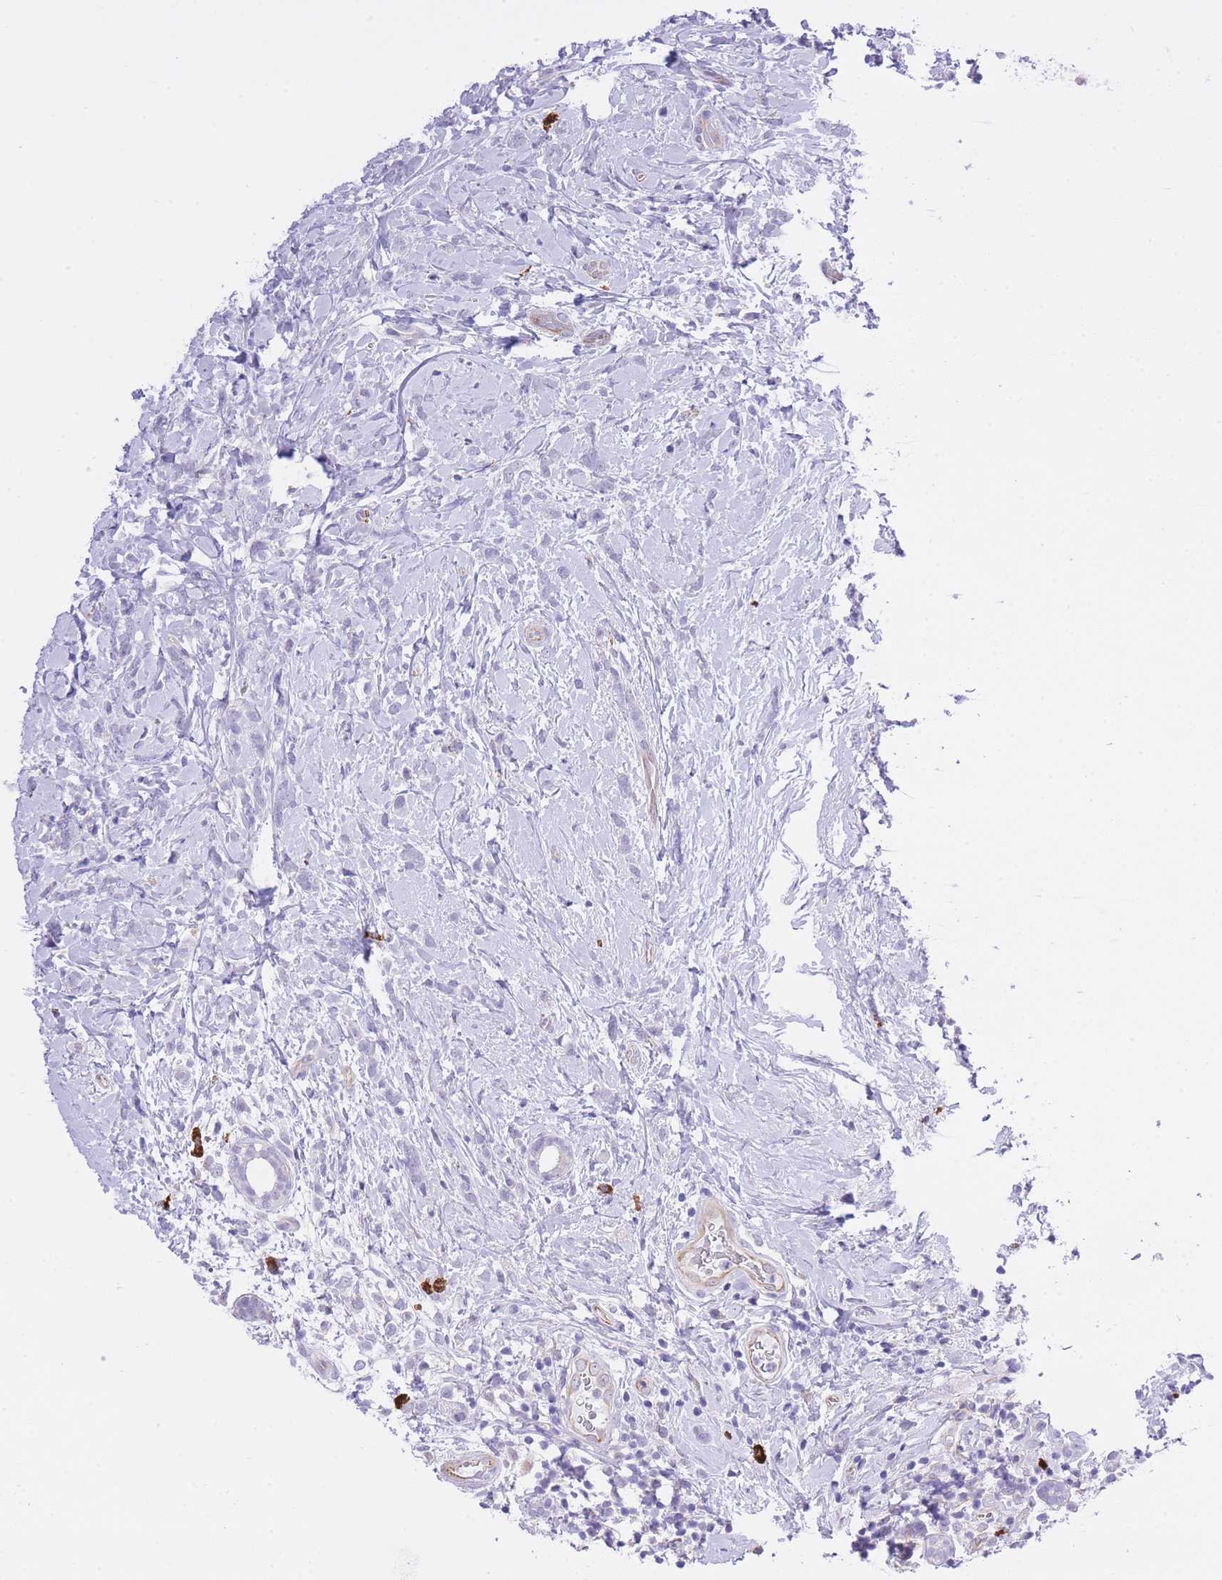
{"staining": {"intensity": "negative", "quantity": "none", "location": "none"}, "tissue": "breast cancer", "cell_type": "Tumor cells", "image_type": "cancer", "snomed": [{"axis": "morphology", "description": "Lobular carcinoma"}, {"axis": "topography", "description": "Breast"}], "caption": "Micrograph shows no significant protein positivity in tumor cells of lobular carcinoma (breast).", "gene": "MEIOSIN", "patient": {"sex": "female", "age": 58}}